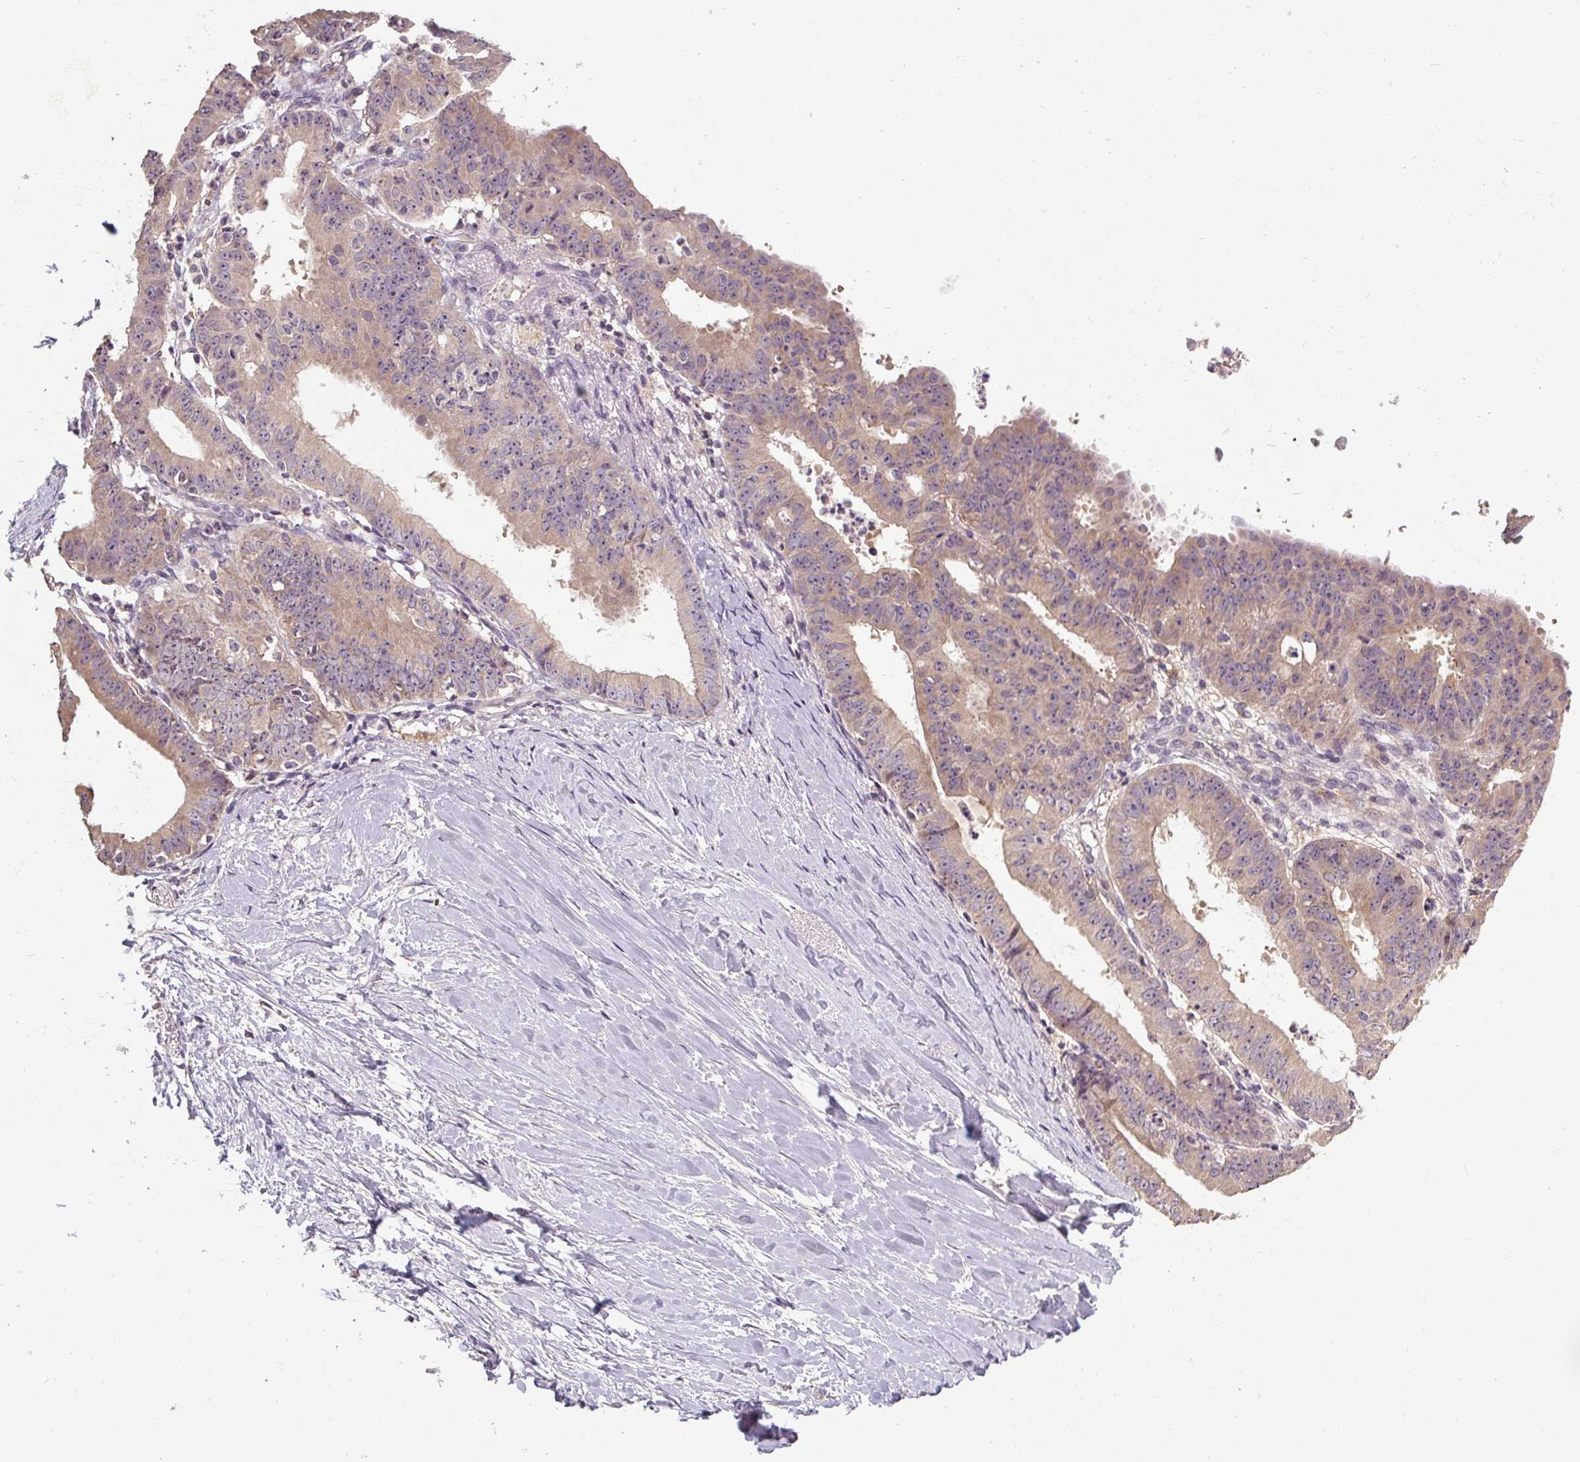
{"staining": {"intensity": "weak", "quantity": "25%-75%", "location": "cytoplasmic/membranous"}, "tissue": "ovarian cancer", "cell_type": "Tumor cells", "image_type": "cancer", "snomed": [{"axis": "morphology", "description": "Carcinoma, endometroid"}, {"axis": "topography", "description": "Ovary"}], "caption": "The histopathology image demonstrates immunohistochemical staining of ovarian cancer (endometroid carcinoma). There is weak cytoplasmic/membranous positivity is present in about 25%-75% of tumor cells.", "gene": "CFAP65", "patient": {"sex": "female", "age": 42}}